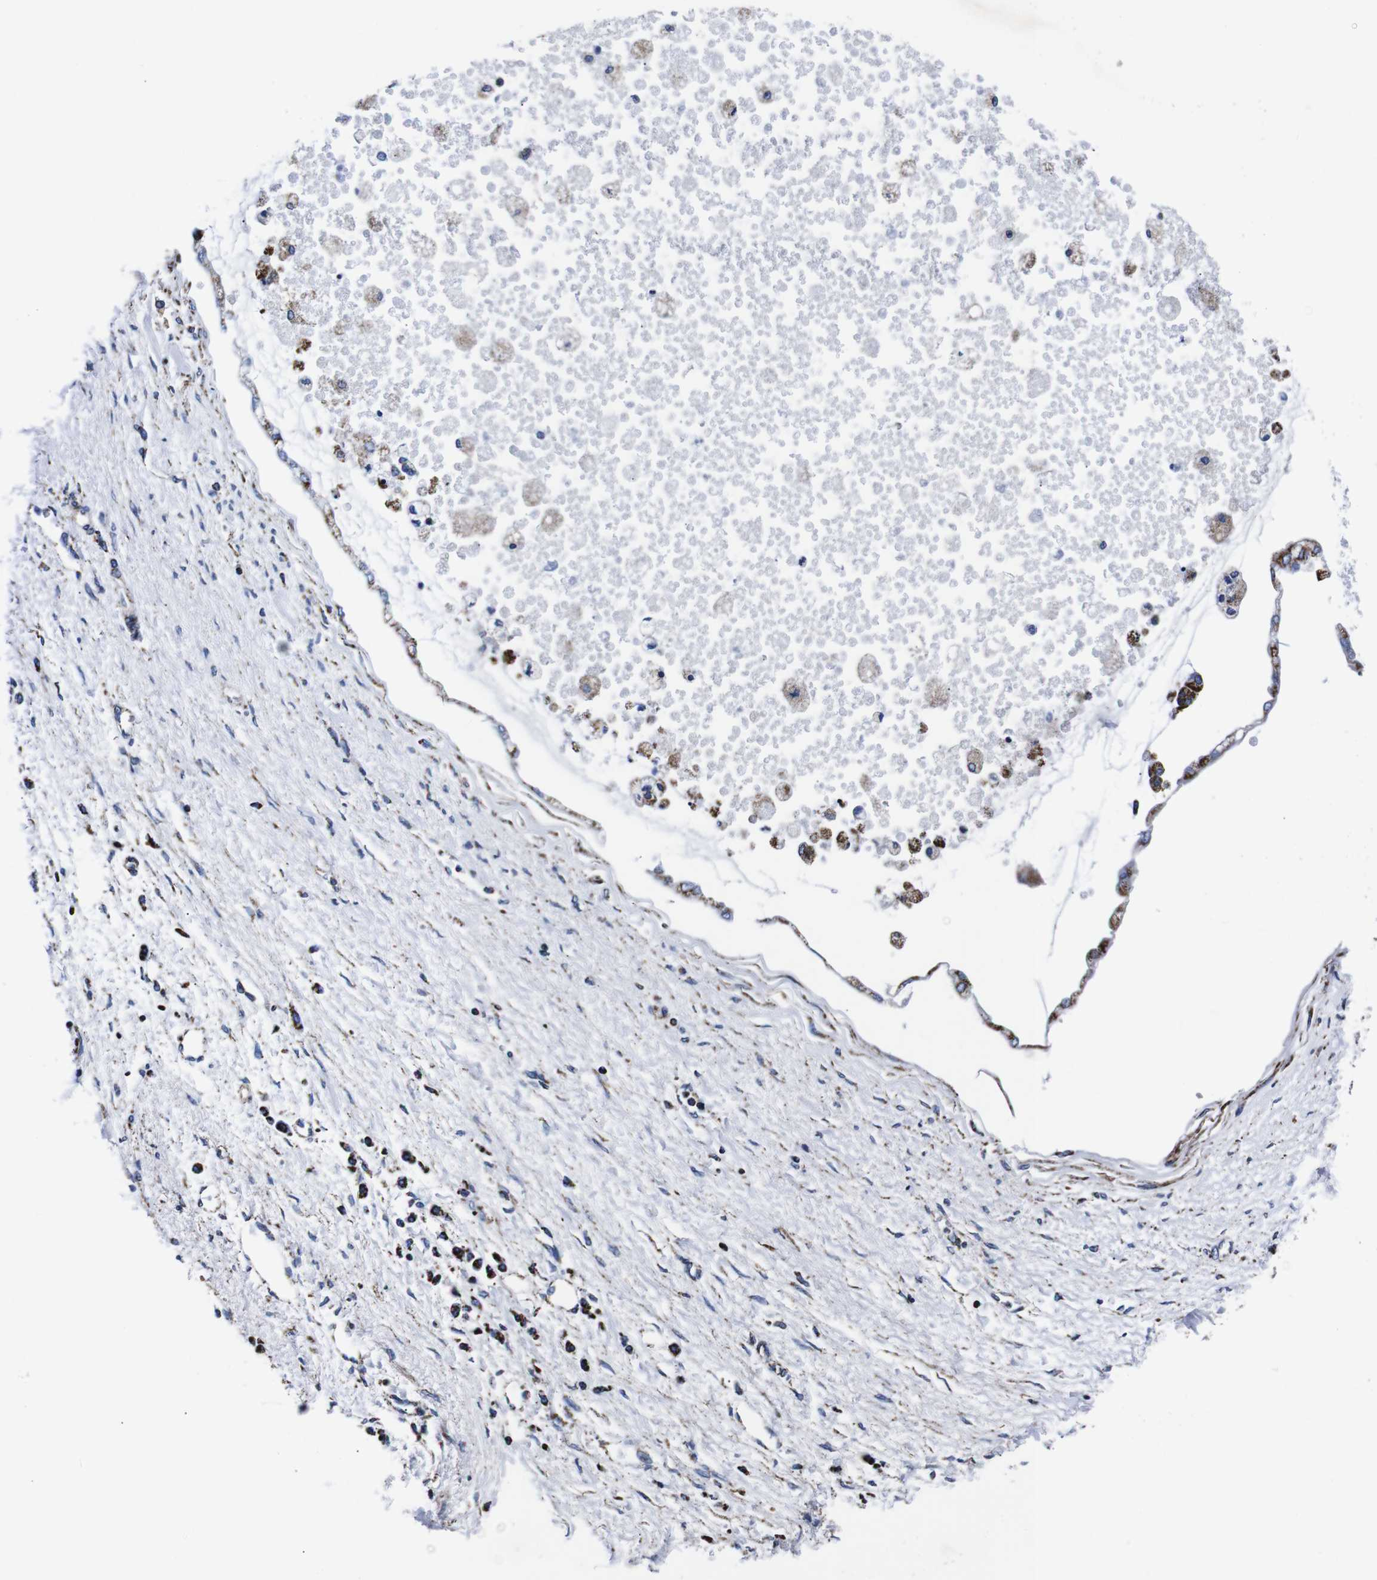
{"staining": {"intensity": "strong", "quantity": ">75%", "location": "cytoplasmic/membranous"}, "tissue": "liver cancer", "cell_type": "Tumor cells", "image_type": "cancer", "snomed": [{"axis": "morphology", "description": "Cholangiocarcinoma"}, {"axis": "topography", "description": "Liver"}], "caption": "This is an image of immunohistochemistry (IHC) staining of liver cancer (cholangiocarcinoma), which shows strong staining in the cytoplasmic/membranous of tumor cells.", "gene": "FKBP9", "patient": {"sex": "male", "age": 50}}